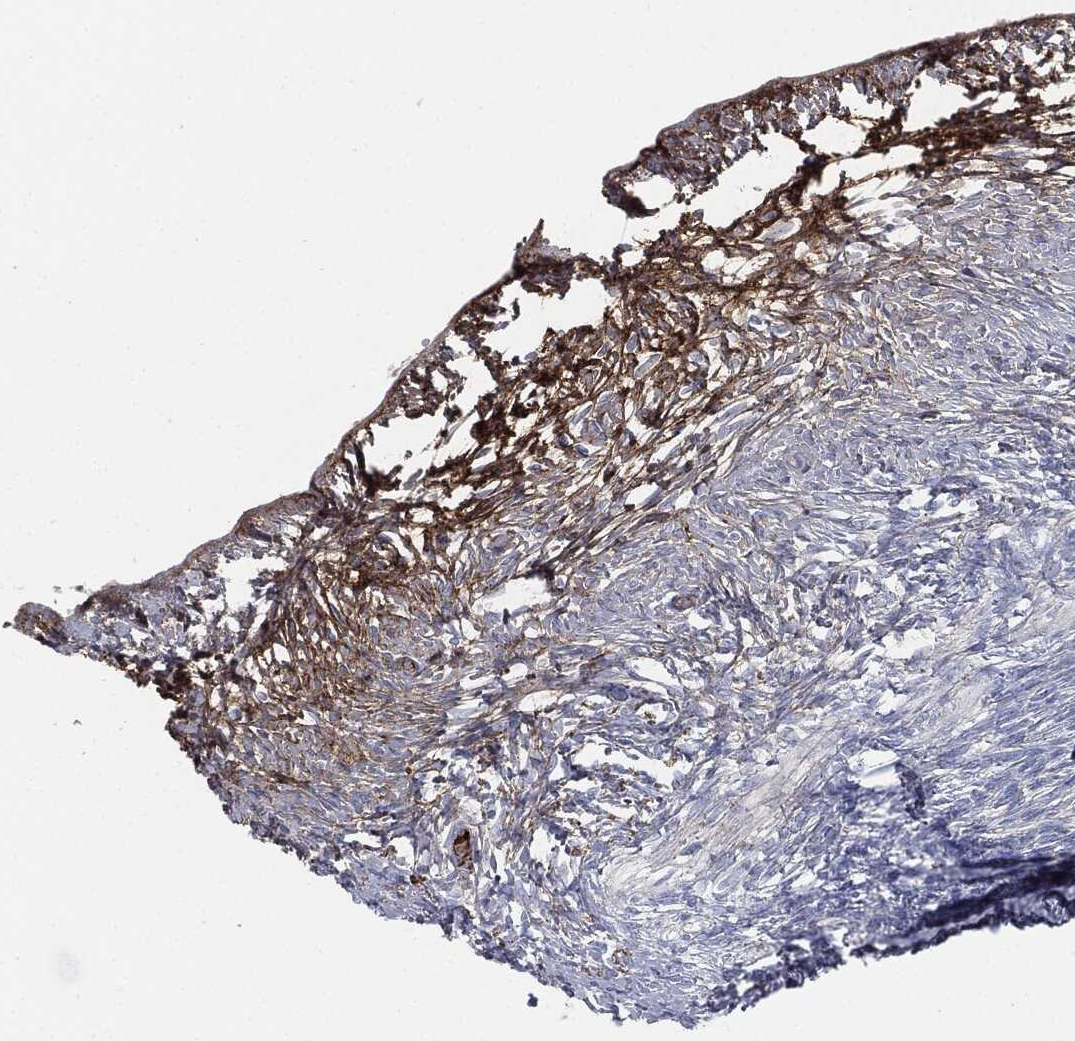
{"staining": {"intensity": "negative", "quantity": "none", "location": "none"}, "tissue": "ovary", "cell_type": "Follicle cells", "image_type": "normal", "snomed": [{"axis": "morphology", "description": "Normal tissue, NOS"}, {"axis": "topography", "description": "Ovary"}], "caption": "DAB immunohistochemical staining of benign human ovary demonstrates no significant expression in follicle cells.", "gene": "APOB", "patient": {"sex": "female", "age": 39}}